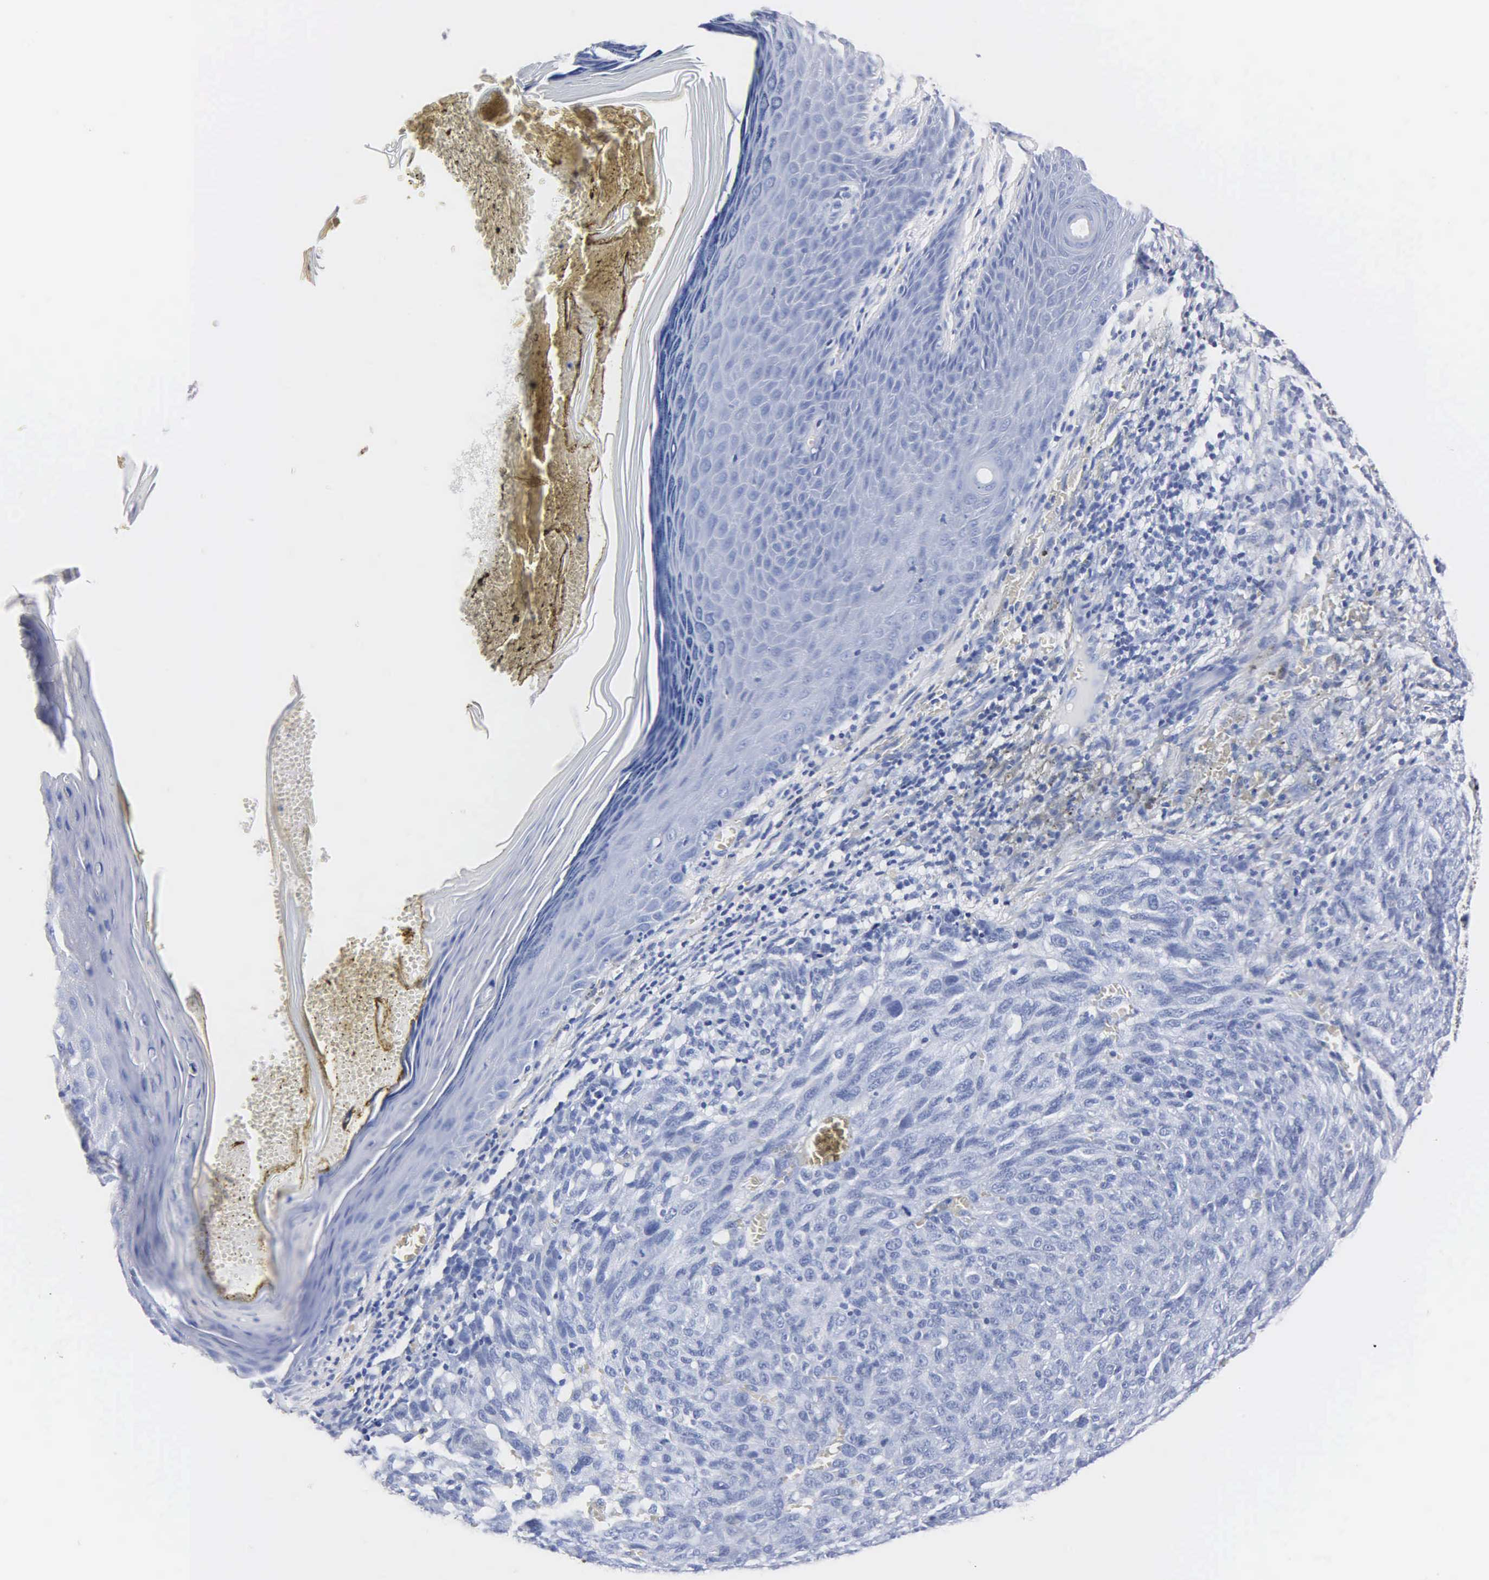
{"staining": {"intensity": "negative", "quantity": "none", "location": "none"}, "tissue": "melanoma", "cell_type": "Tumor cells", "image_type": "cancer", "snomed": [{"axis": "morphology", "description": "Malignant melanoma, NOS"}, {"axis": "topography", "description": "Skin"}], "caption": "Immunohistochemical staining of malignant melanoma reveals no significant positivity in tumor cells.", "gene": "MB", "patient": {"sex": "male", "age": 76}}